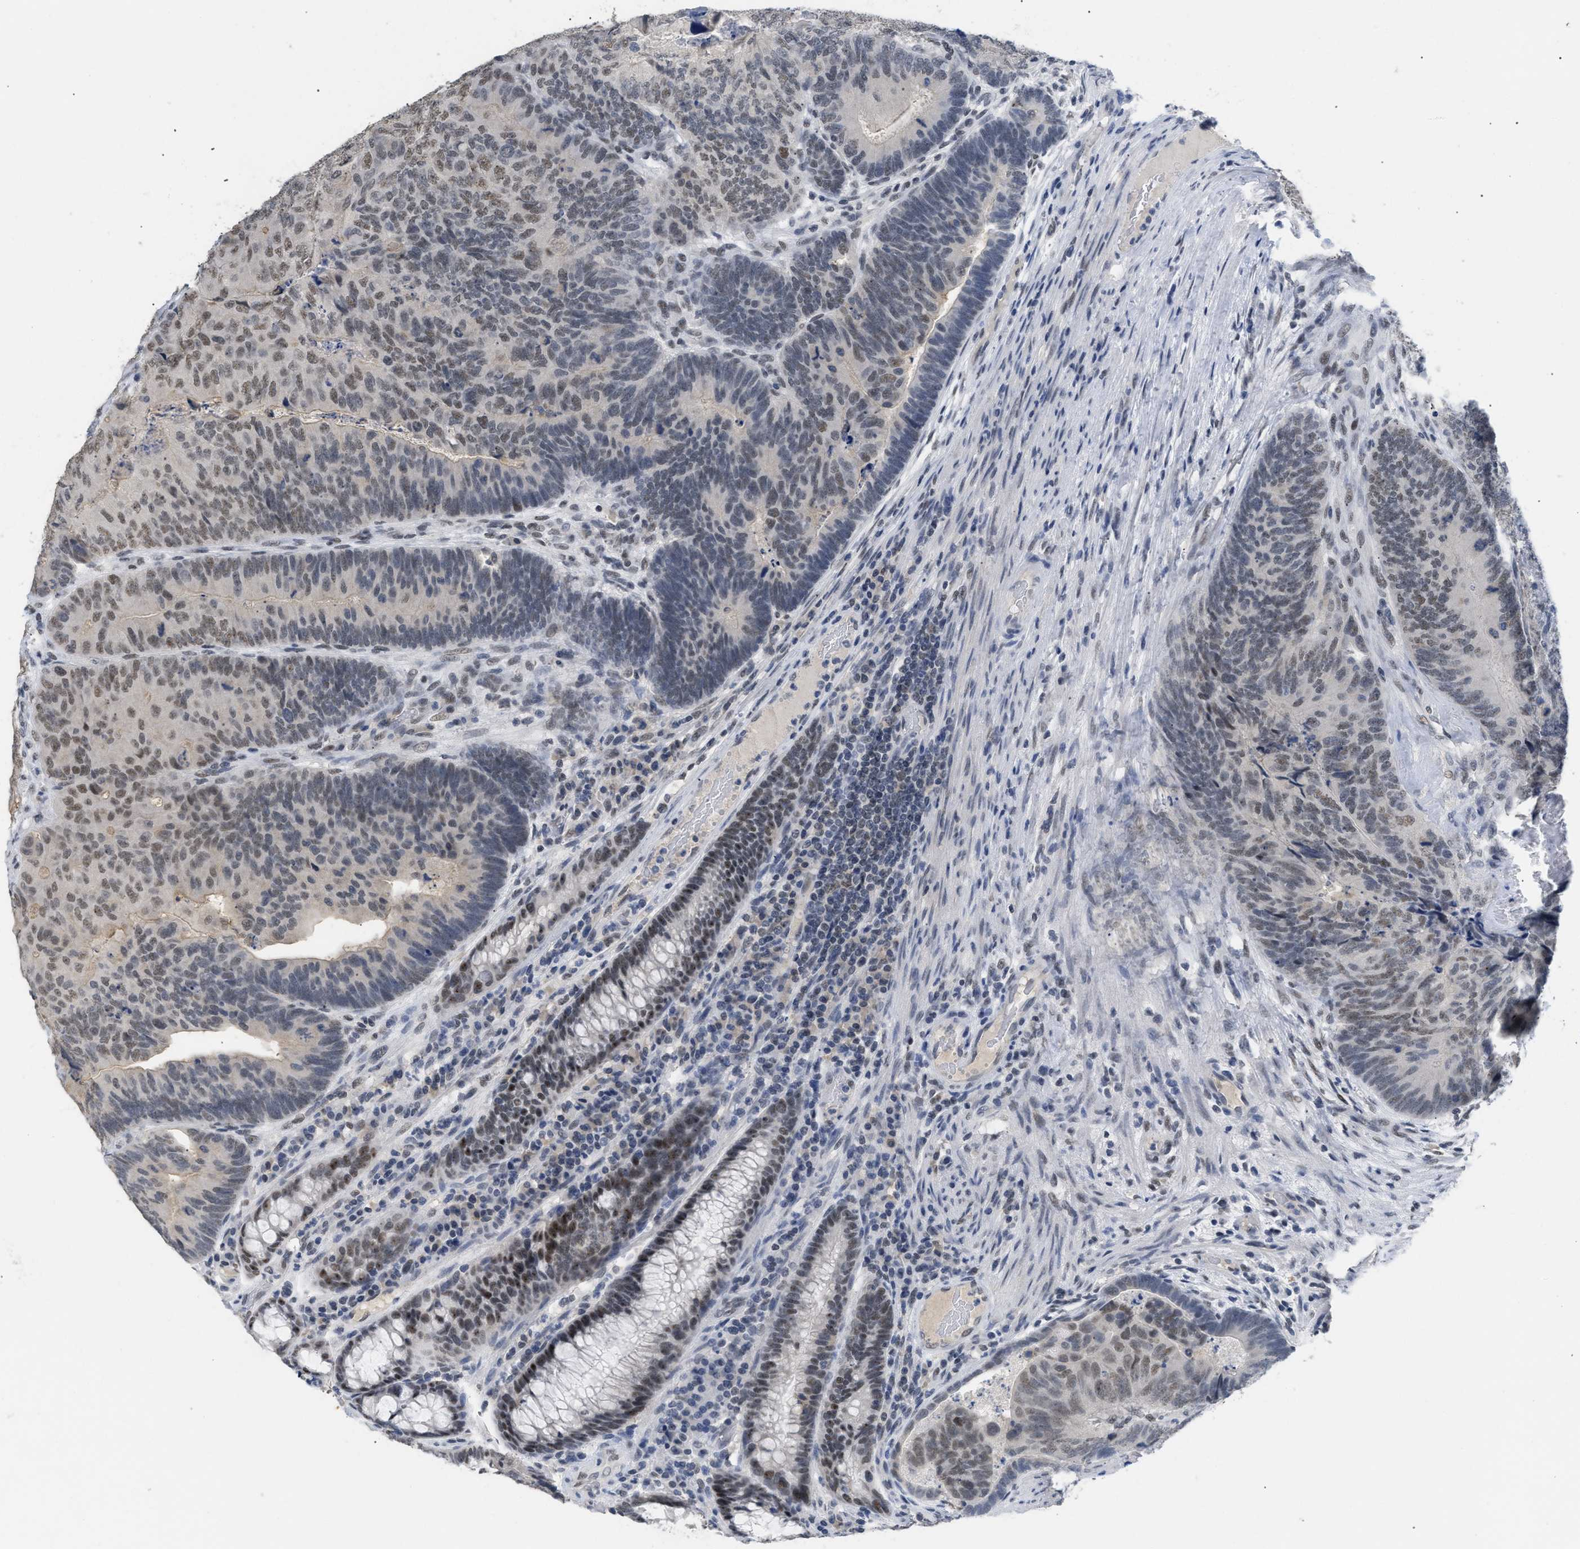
{"staining": {"intensity": "weak", "quantity": "25%-75%", "location": "nuclear"}, "tissue": "colorectal cancer", "cell_type": "Tumor cells", "image_type": "cancer", "snomed": [{"axis": "morphology", "description": "Adenocarcinoma, NOS"}, {"axis": "topography", "description": "Colon"}], "caption": "Brown immunohistochemical staining in colorectal cancer (adenocarcinoma) displays weak nuclear expression in approximately 25%-75% of tumor cells.", "gene": "GGNBP2", "patient": {"sex": "female", "age": 67}}